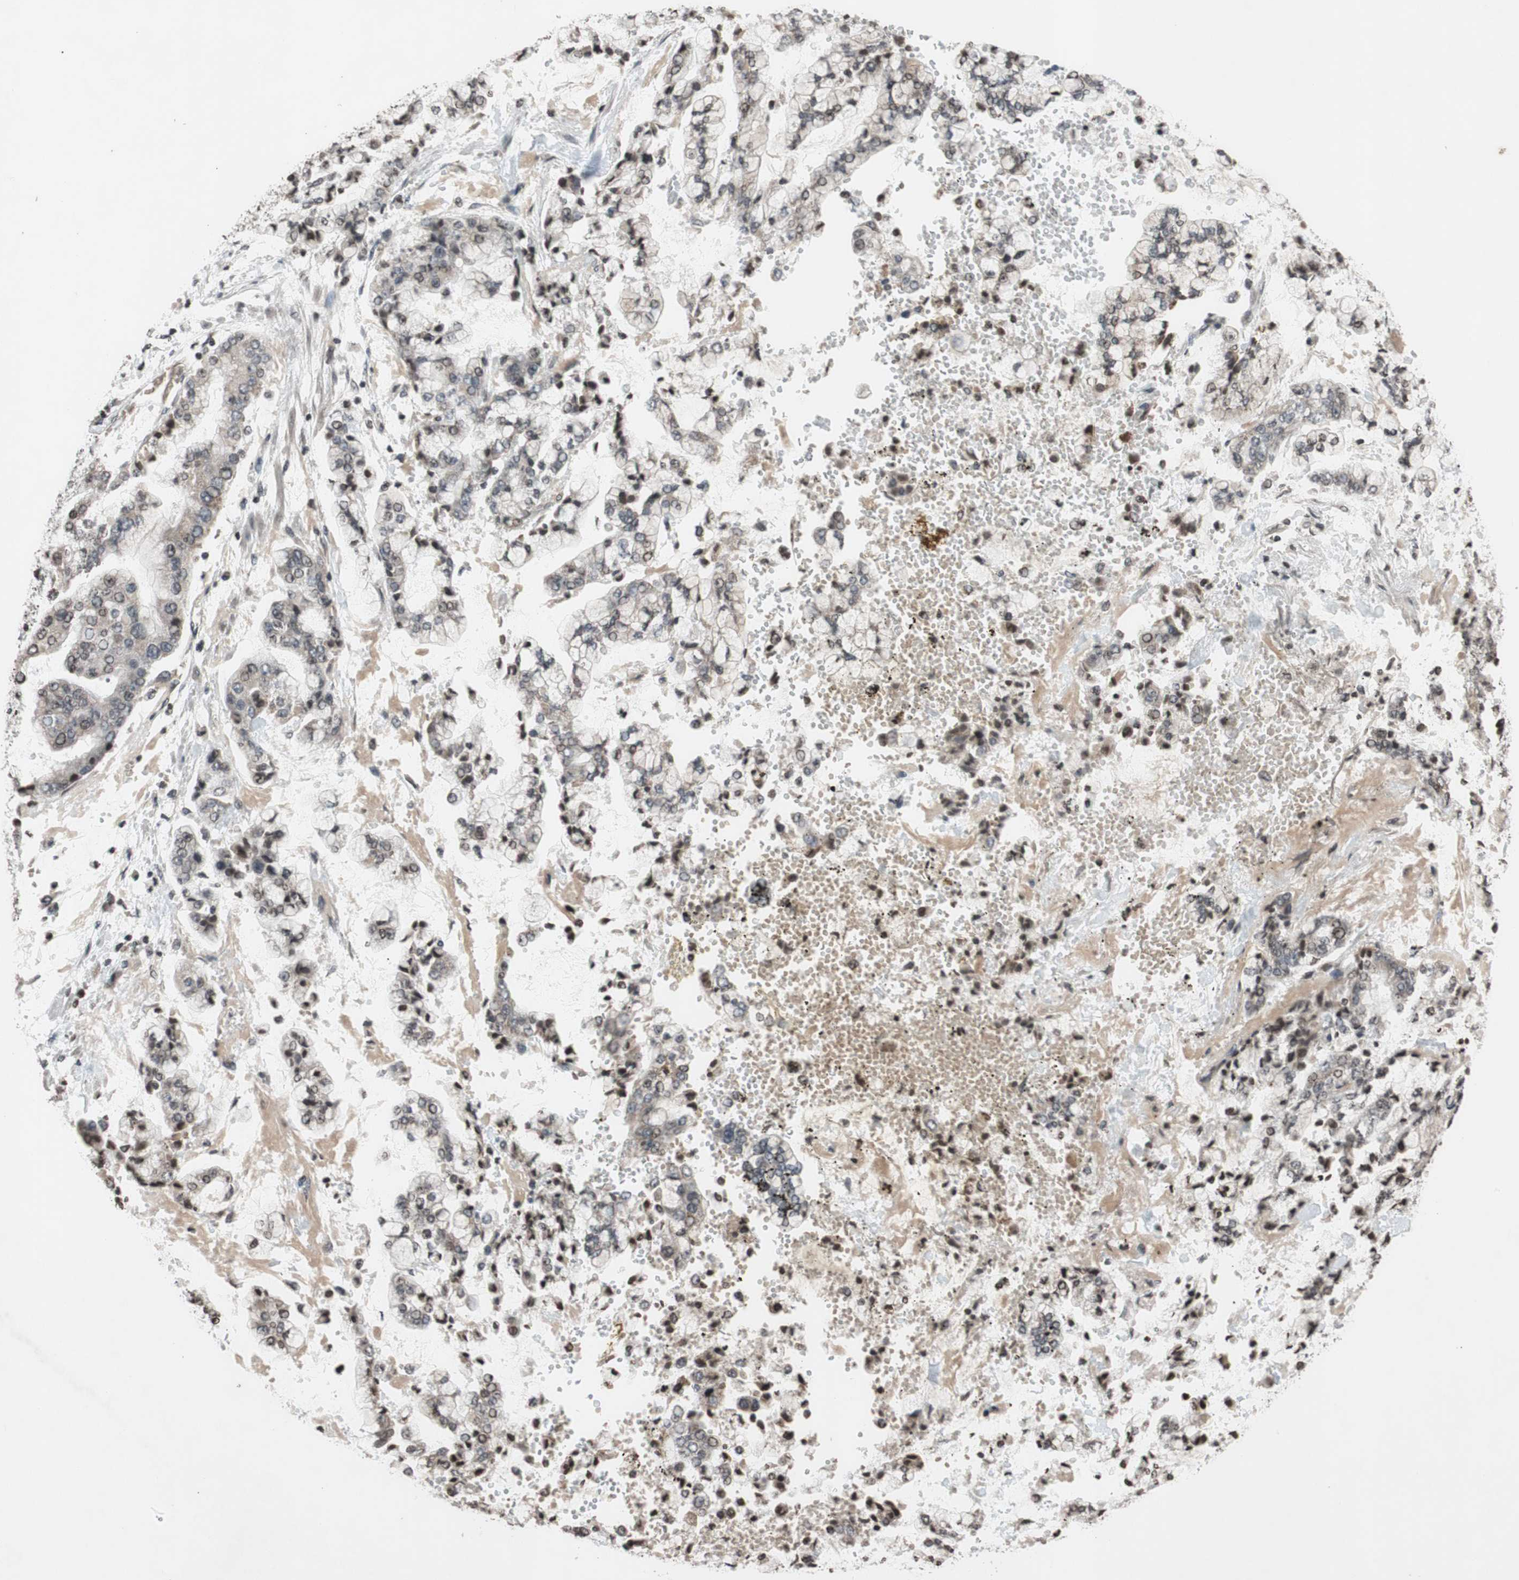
{"staining": {"intensity": "weak", "quantity": "25%-75%", "location": "nuclear"}, "tissue": "stomach cancer", "cell_type": "Tumor cells", "image_type": "cancer", "snomed": [{"axis": "morphology", "description": "Adenocarcinoma, NOS"}, {"axis": "topography", "description": "Stomach"}], "caption": "About 25%-75% of tumor cells in human stomach cancer (adenocarcinoma) display weak nuclear protein expression as visualized by brown immunohistochemical staining.", "gene": "MCM6", "patient": {"sex": "male", "age": 76}}